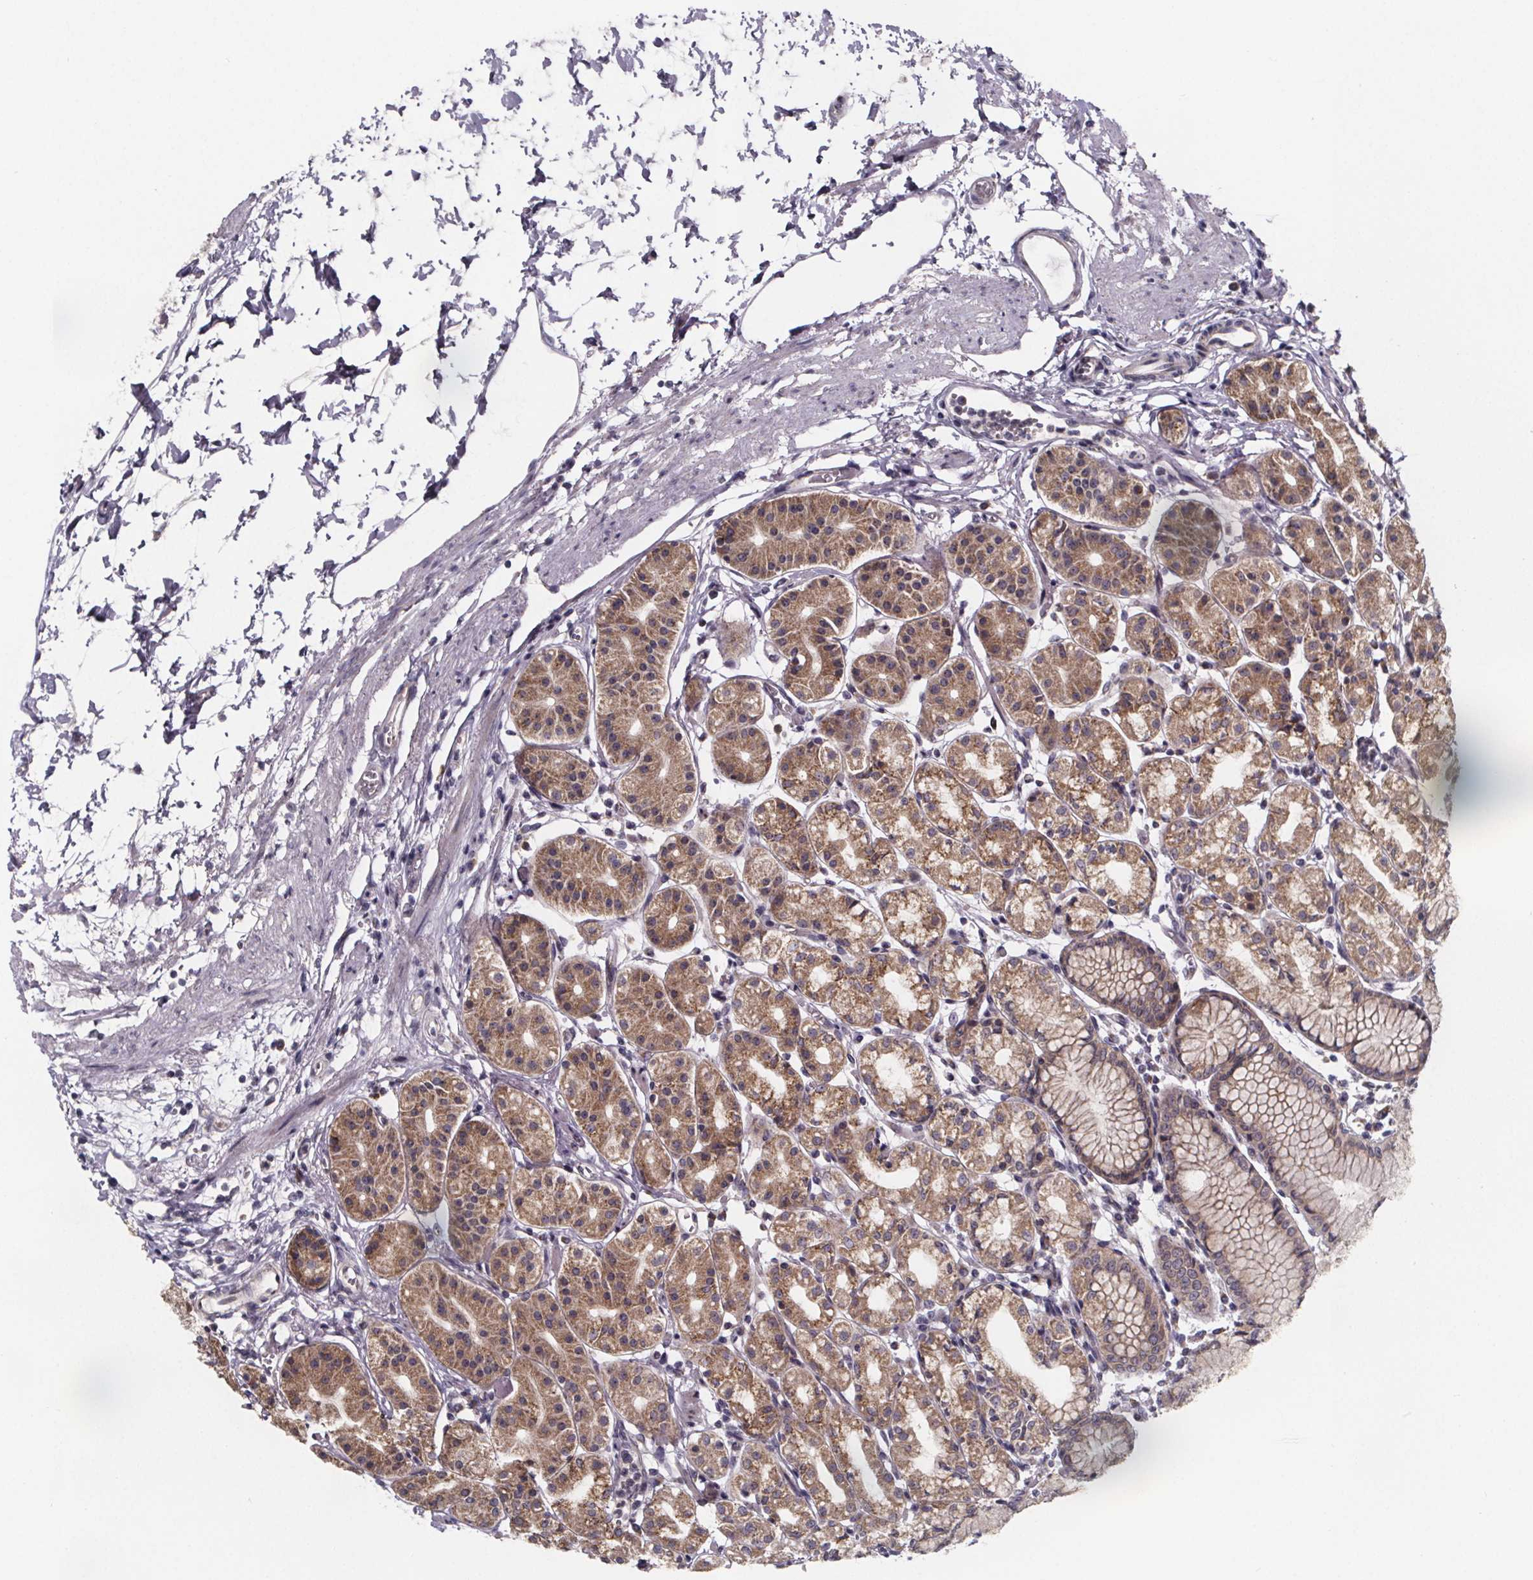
{"staining": {"intensity": "moderate", "quantity": ">75%", "location": "cytoplasmic/membranous"}, "tissue": "stomach", "cell_type": "Glandular cells", "image_type": "normal", "snomed": [{"axis": "morphology", "description": "Normal tissue, NOS"}, {"axis": "topography", "description": "Skeletal muscle"}, {"axis": "topography", "description": "Stomach"}], "caption": "Glandular cells reveal medium levels of moderate cytoplasmic/membranous expression in approximately >75% of cells in unremarkable human stomach. The protein is shown in brown color, while the nuclei are stained blue.", "gene": "NDST1", "patient": {"sex": "female", "age": 57}}